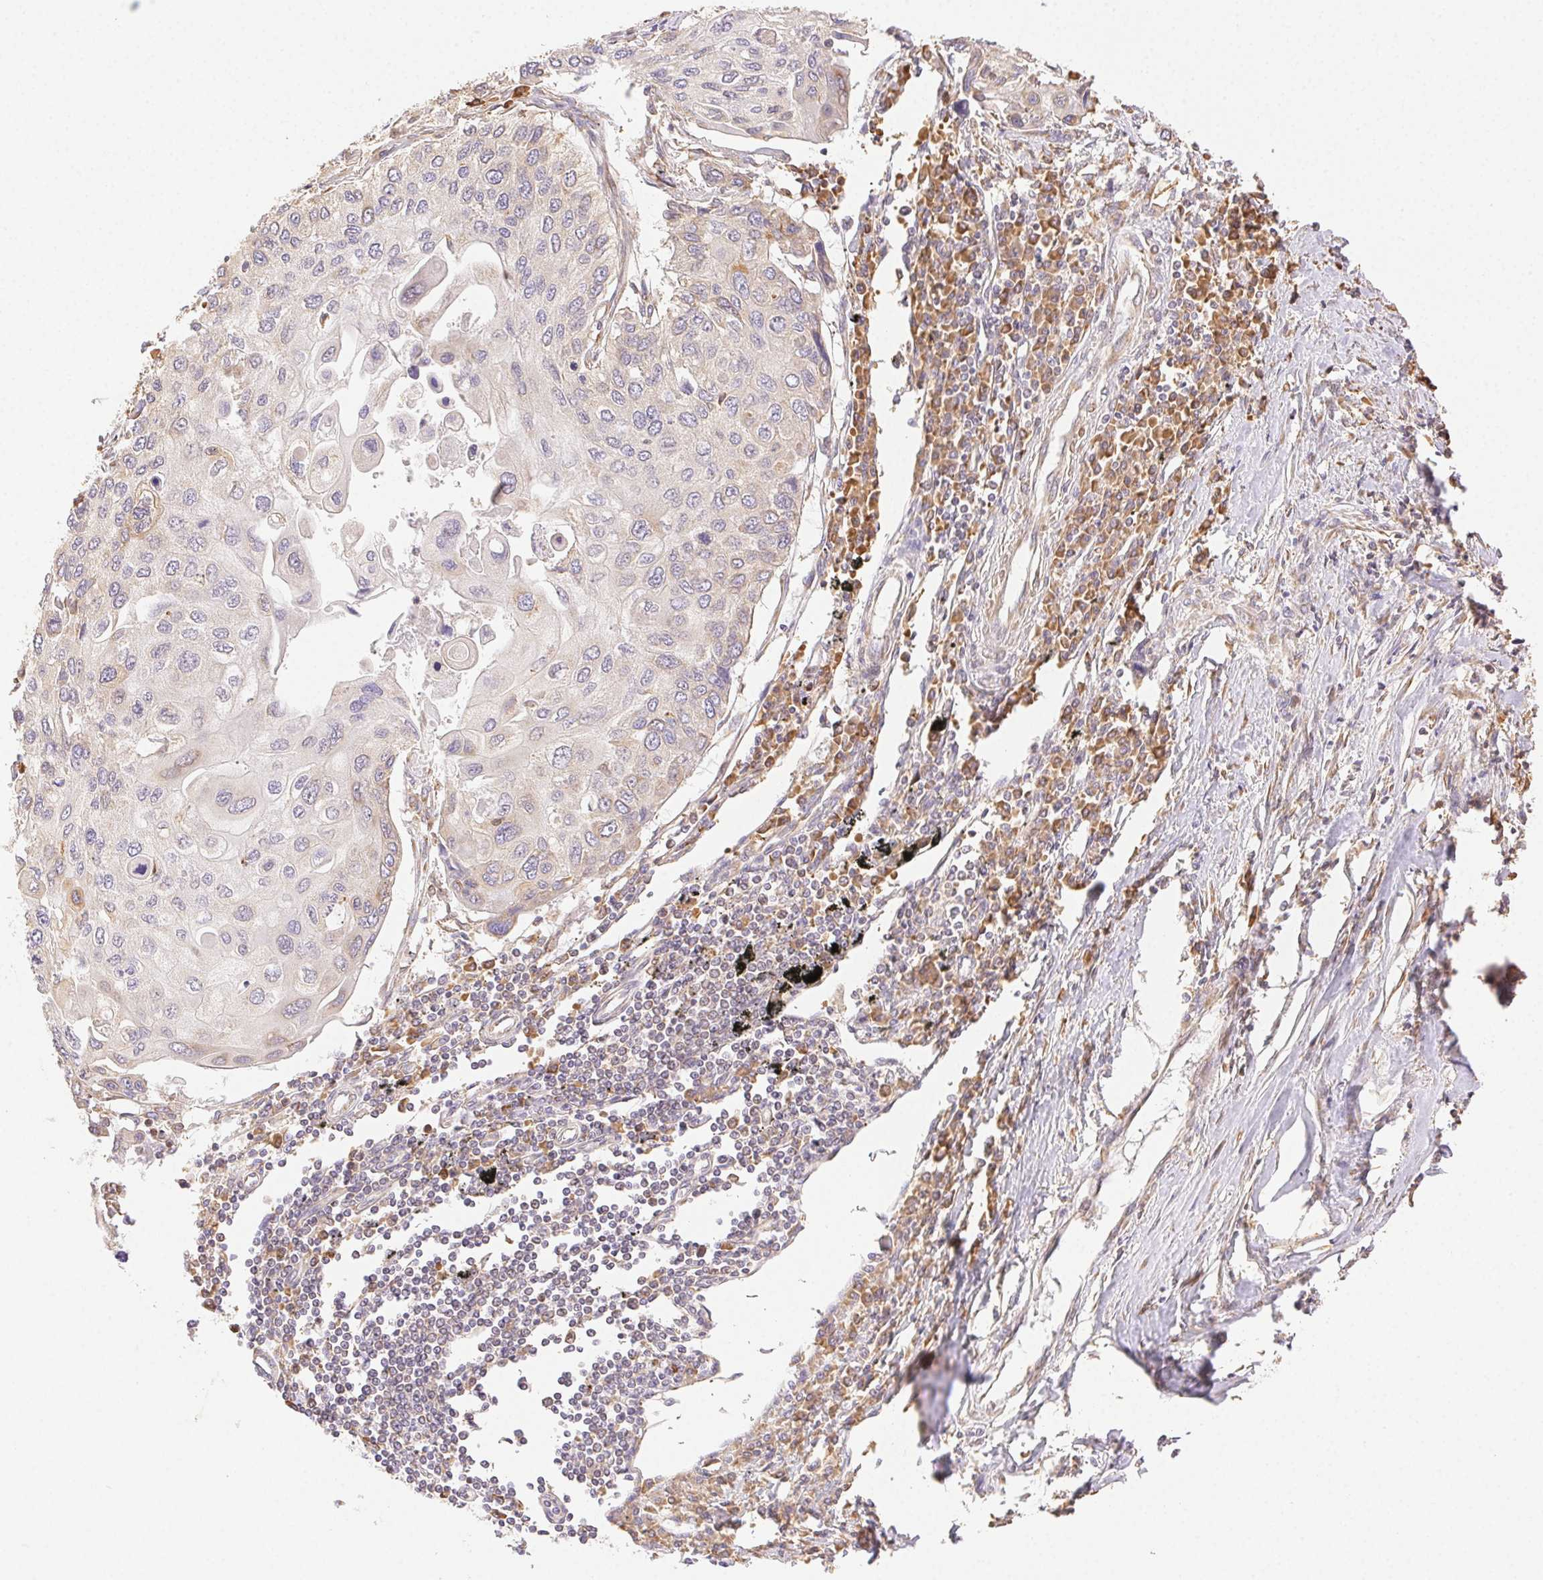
{"staining": {"intensity": "negative", "quantity": "none", "location": "none"}, "tissue": "lung cancer", "cell_type": "Tumor cells", "image_type": "cancer", "snomed": [{"axis": "morphology", "description": "Squamous cell carcinoma, NOS"}, {"axis": "morphology", "description": "Squamous cell carcinoma, metastatic, NOS"}, {"axis": "topography", "description": "Lung"}], "caption": "Immunohistochemistry (IHC) image of human lung cancer (metastatic squamous cell carcinoma) stained for a protein (brown), which displays no expression in tumor cells.", "gene": "ENTREP1", "patient": {"sex": "male", "age": 63}}